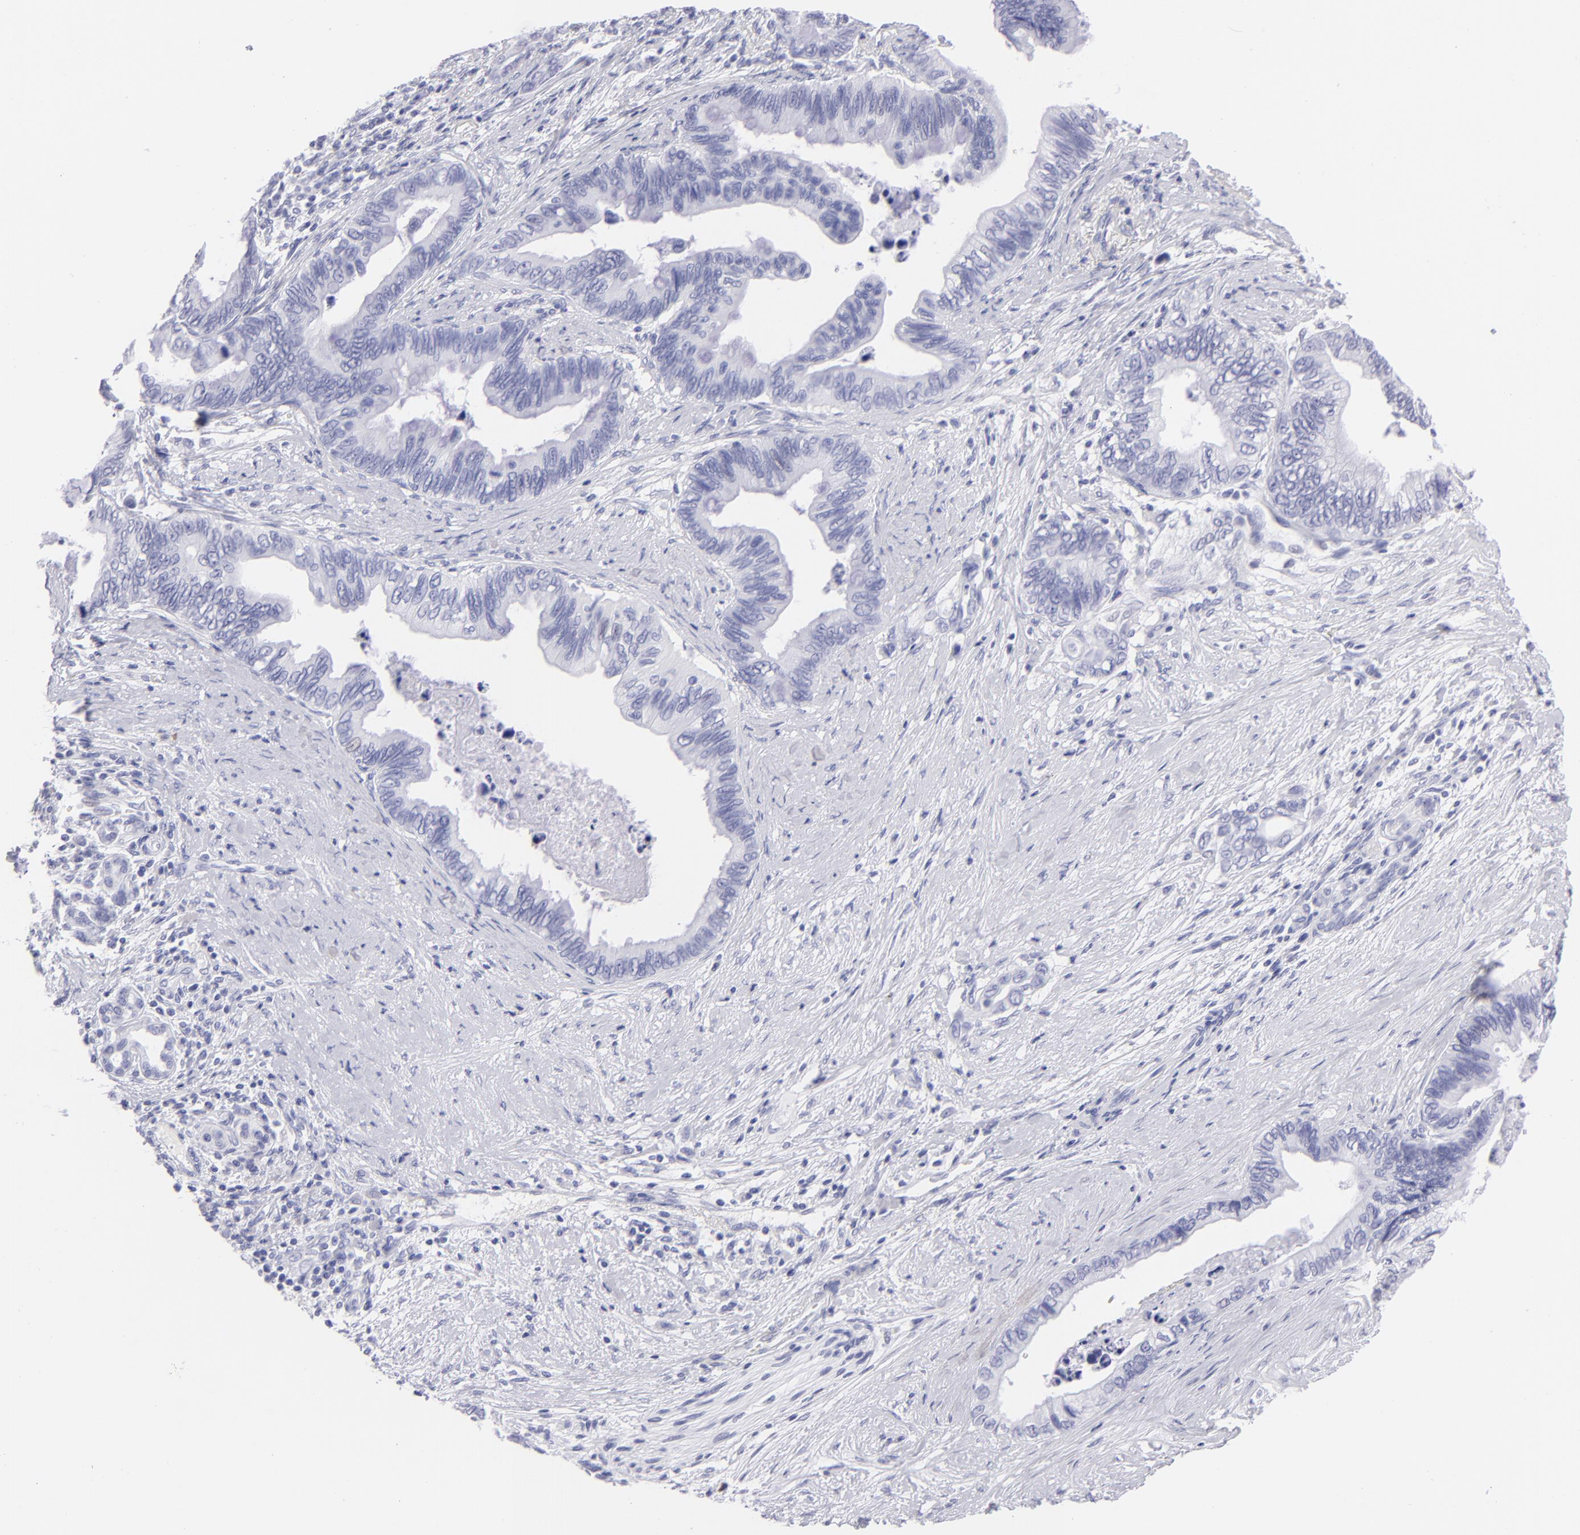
{"staining": {"intensity": "negative", "quantity": "none", "location": "none"}, "tissue": "pancreatic cancer", "cell_type": "Tumor cells", "image_type": "cancer", "snomed": [{"axis": "morphology", "description": "Adenocarcinoma, NOS"}, {"axis": "topography", "description": "Pancreas"}], "caption": "IHC histopathology image of human adenocarcinoma (pancreatic) stained for a protein (brown), which shows no positivity in tumor cells.", "gene": "SLC1A2", "patient": {"sex": "female", "age": 66}}